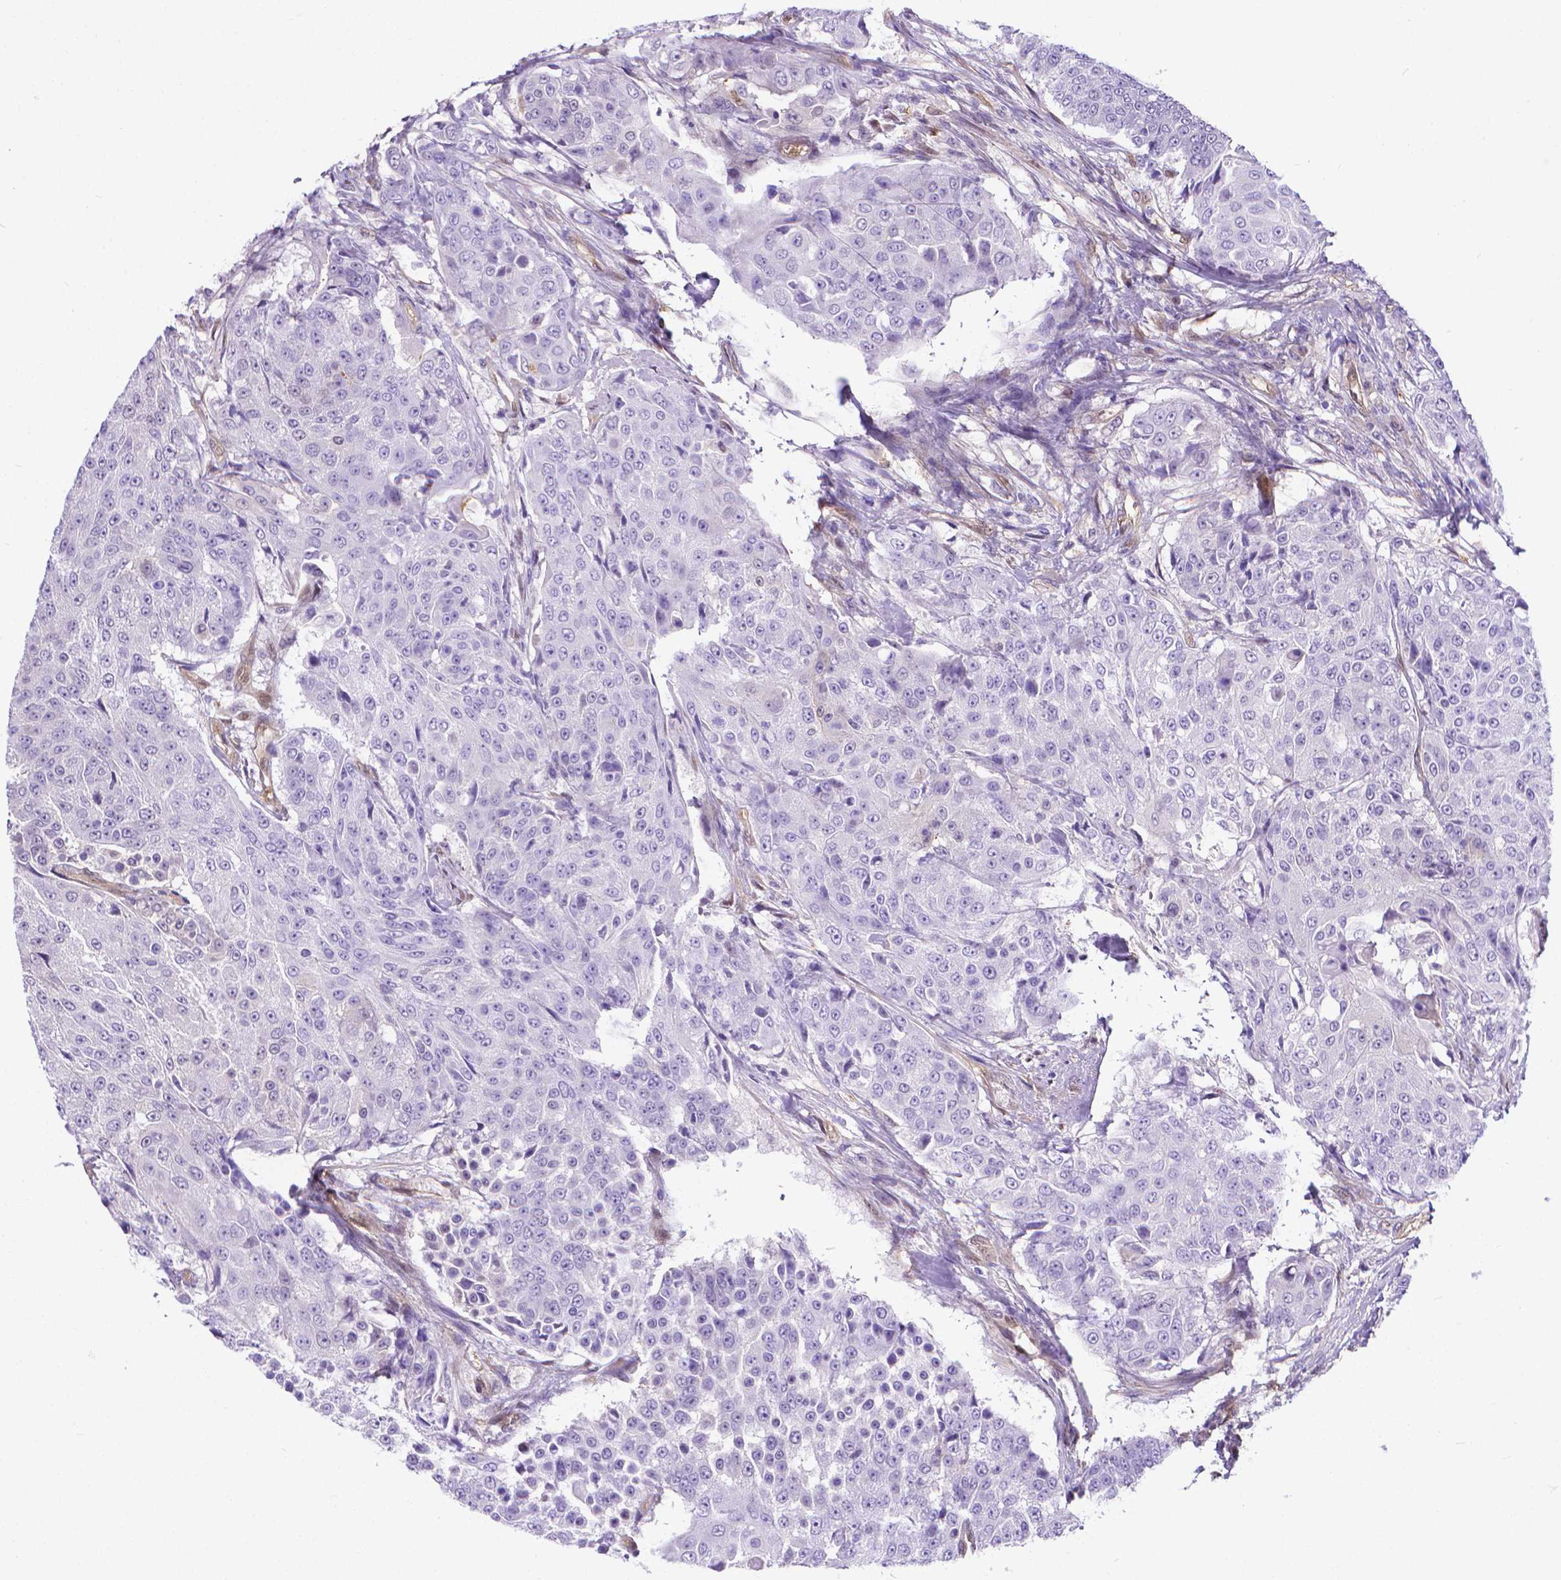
{"staining": {"intensity": "negative", "quantity": "none", "location": "none"}, "tissue": "urothelial cancer", "cell_type": "Tumor cells", "image_type": "cancer", "snomed": [{"axis": "morphology", "description": "Urothelial carcinoma, High grade"}, {"axis": "topography", "description": "Urinary bladder"}], "caption": "Histopathology image shows no protein expression in tumor cells of urothelial cancer tissue.", "gene": "CLIC4", "patient": {"sex": "female", "age": 63}}